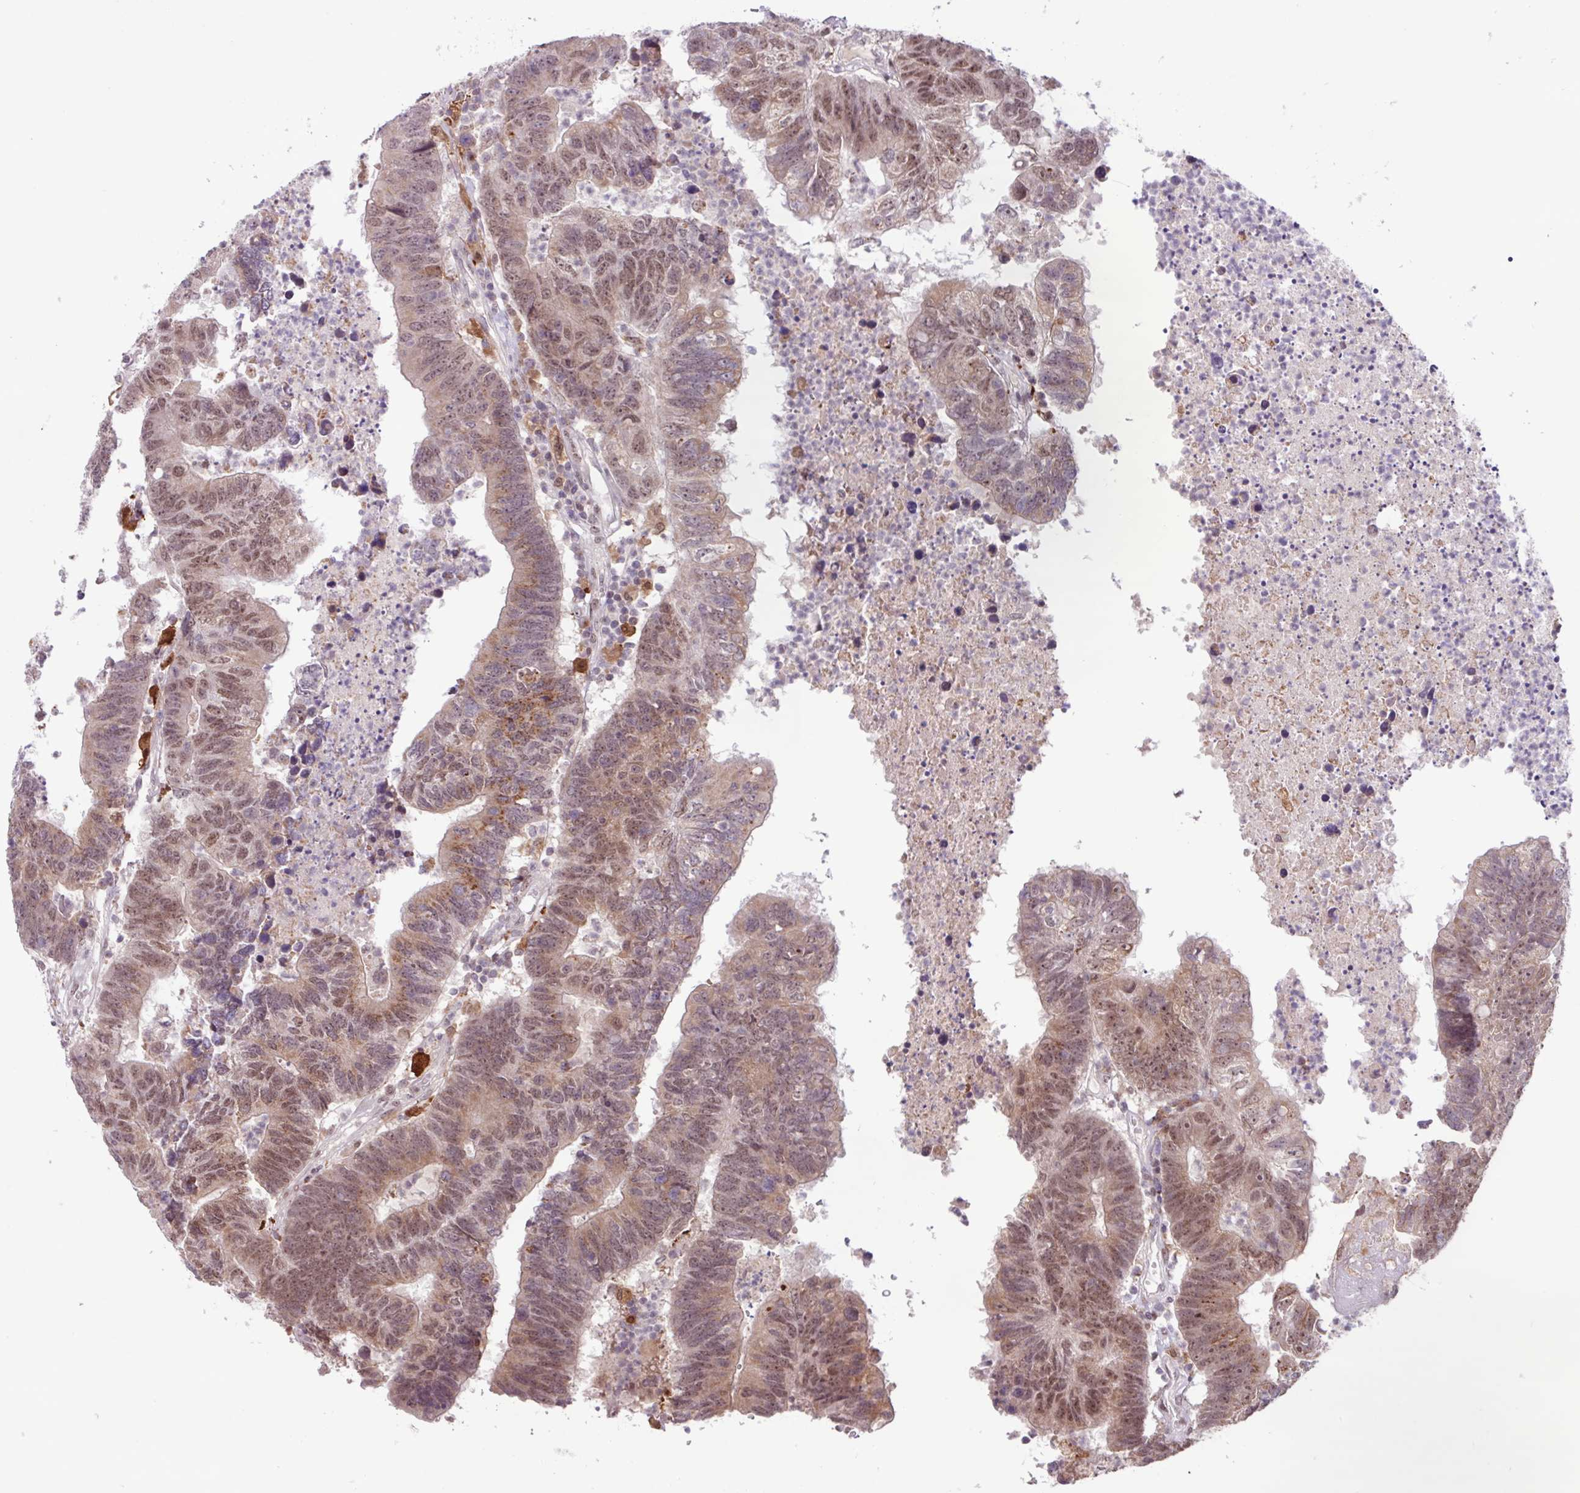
{"staining": {"intensity": "moderate", "quantity": ">75%", "location": "cytoplasmic/membranous,nuclear"}, "tissue": "colorectal cancer", "cell_type": "Tumor cells", "image_type": "cancer", "snomed": [{"axis": "morphology", "description": "Adenocarcinoma, NOS"}, {"axis": "topography", "description": "Colon"}], "caption": "Tumor cells demonstrate medium levels of moderate cytoplasmic/membranous and nuclear staining in about >75% of cells in human adenocarcinoma (colorectal).", "gene": "BRD3", "patient": {"sex": "female", "age": 48}}